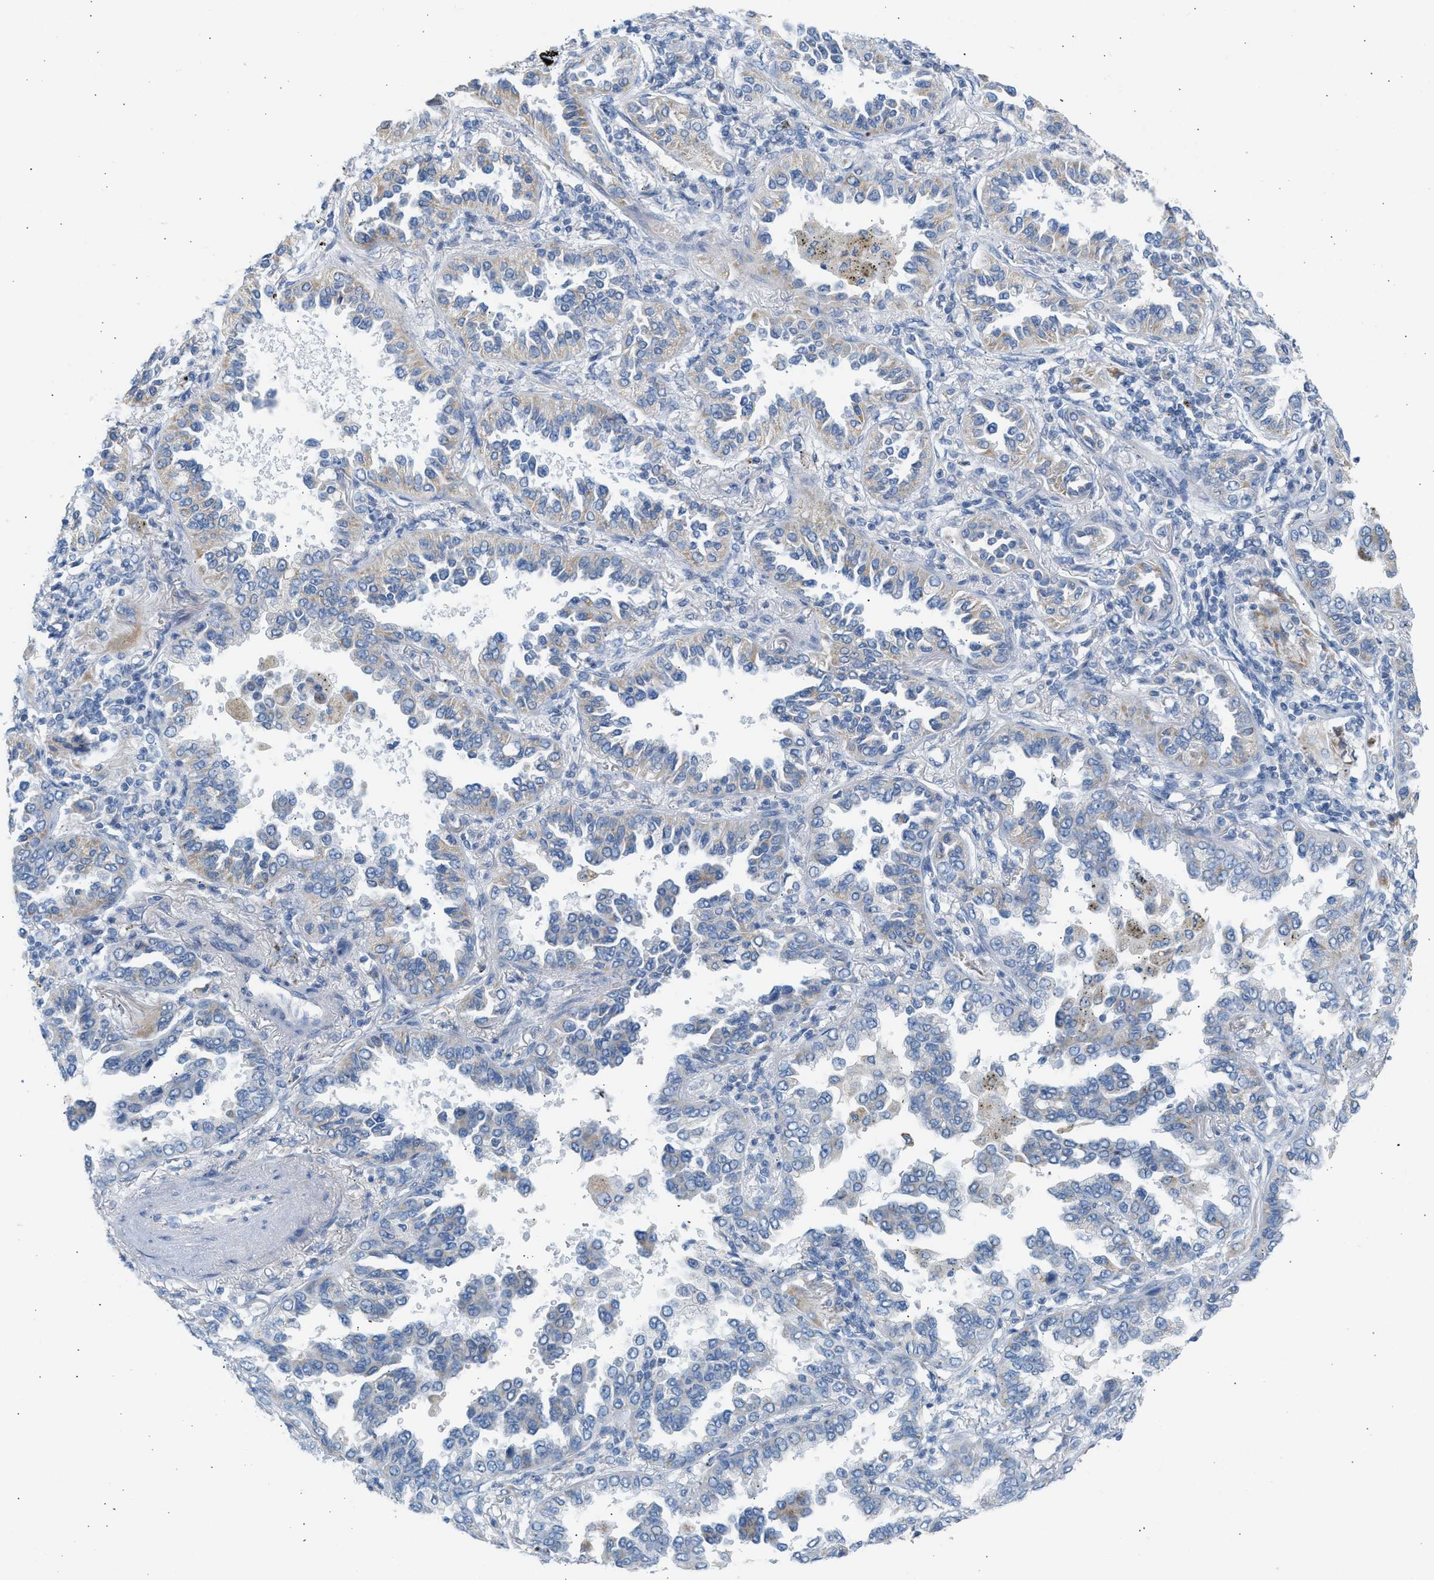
{"staining": {"intensity": "weak", "quantity": "<25%", "location": "cytoplasmic/membranous"}, "tissue": "lung cancer", "cell_type": "Tumor cells", "image_type": "cancer", "snomed": [{"axis": "morphology", "description": "Normal tissue, NOS"}, {"axis": "morphology", "description": "Adenocarcinoma, NOS"}, {"axis": "topography", "description": "Lung"}], "caption": "Tumor cells show no significant protein staining in adenocarcinoma (lung). (Stains: DAB (3,3'-diaminobenzidine) immunohistochemistry with hematoxylin counter stain, Microscopy: brightfield microscopy at high magnification).", "gene": "NDUFS8", "patient": {"sex": "male", "age": 59}}